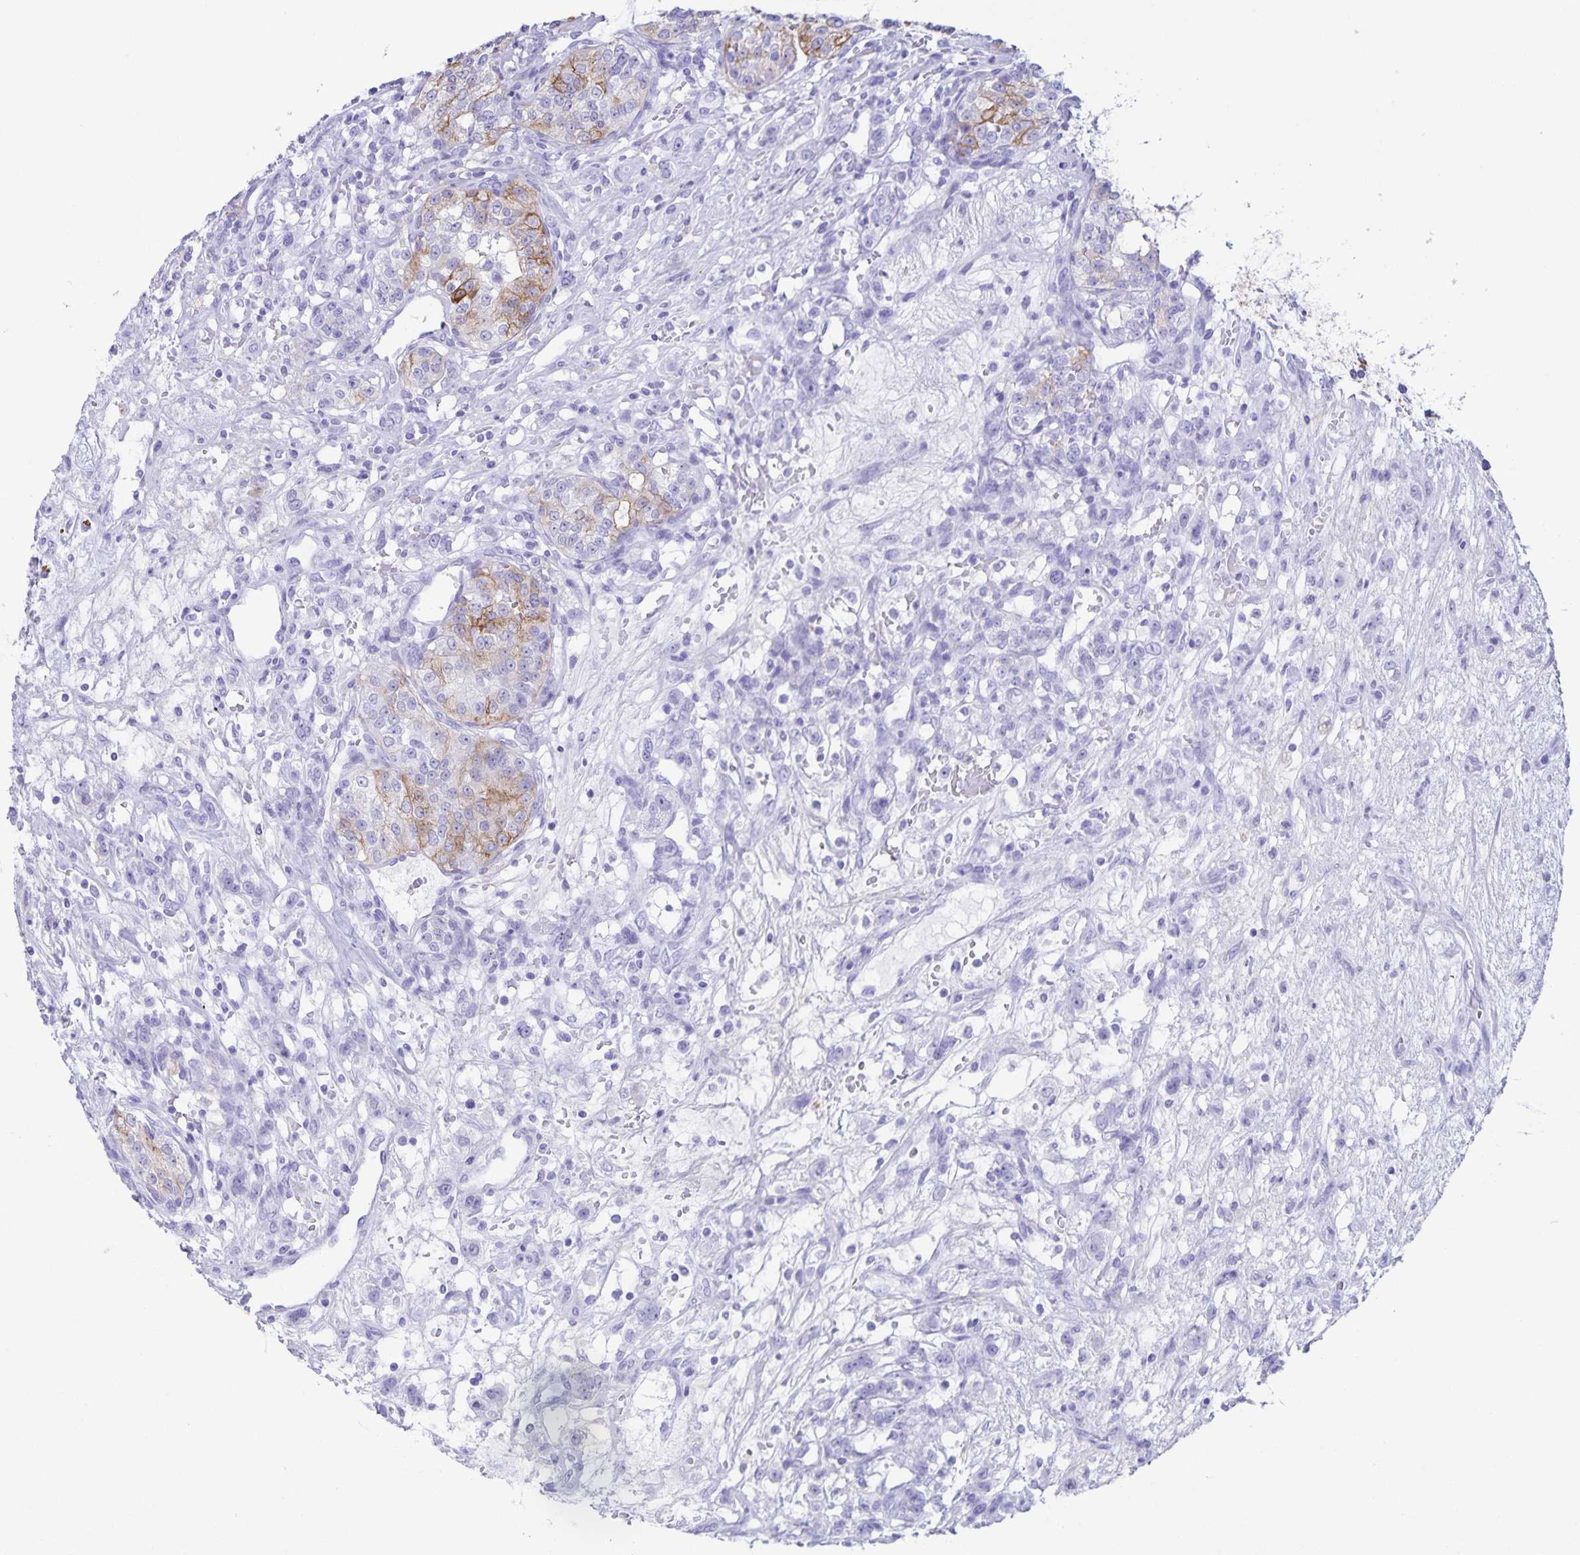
{"staining": {"intensity": "moderate", "quantity": "<25%", "location": "cytoplasmic/membranous"}, "tissue": "renal cancer", "cell_type": "Tumor cells", "image_type": "cancer", "snomed": [{"axis": "morphology", "description": "Adenocarcinoma, NOS"}, {"axis": "topography", "description": "Kidney"}], "caption": "Immunohistochemistry staining of adenocarcinoma (renal), which reveals low levels of moderate cytoplasmic/membranous staining in approximately <25% of tumor cells indicating moderate cytoplasmic/membranous protein positivity. The staining was performed using DAB (brown) for protein detection and nuclei were counterstained in hematoxylin (blue).", "gene": "AQP4", "patient": {"sex": "female", "age": 63}}